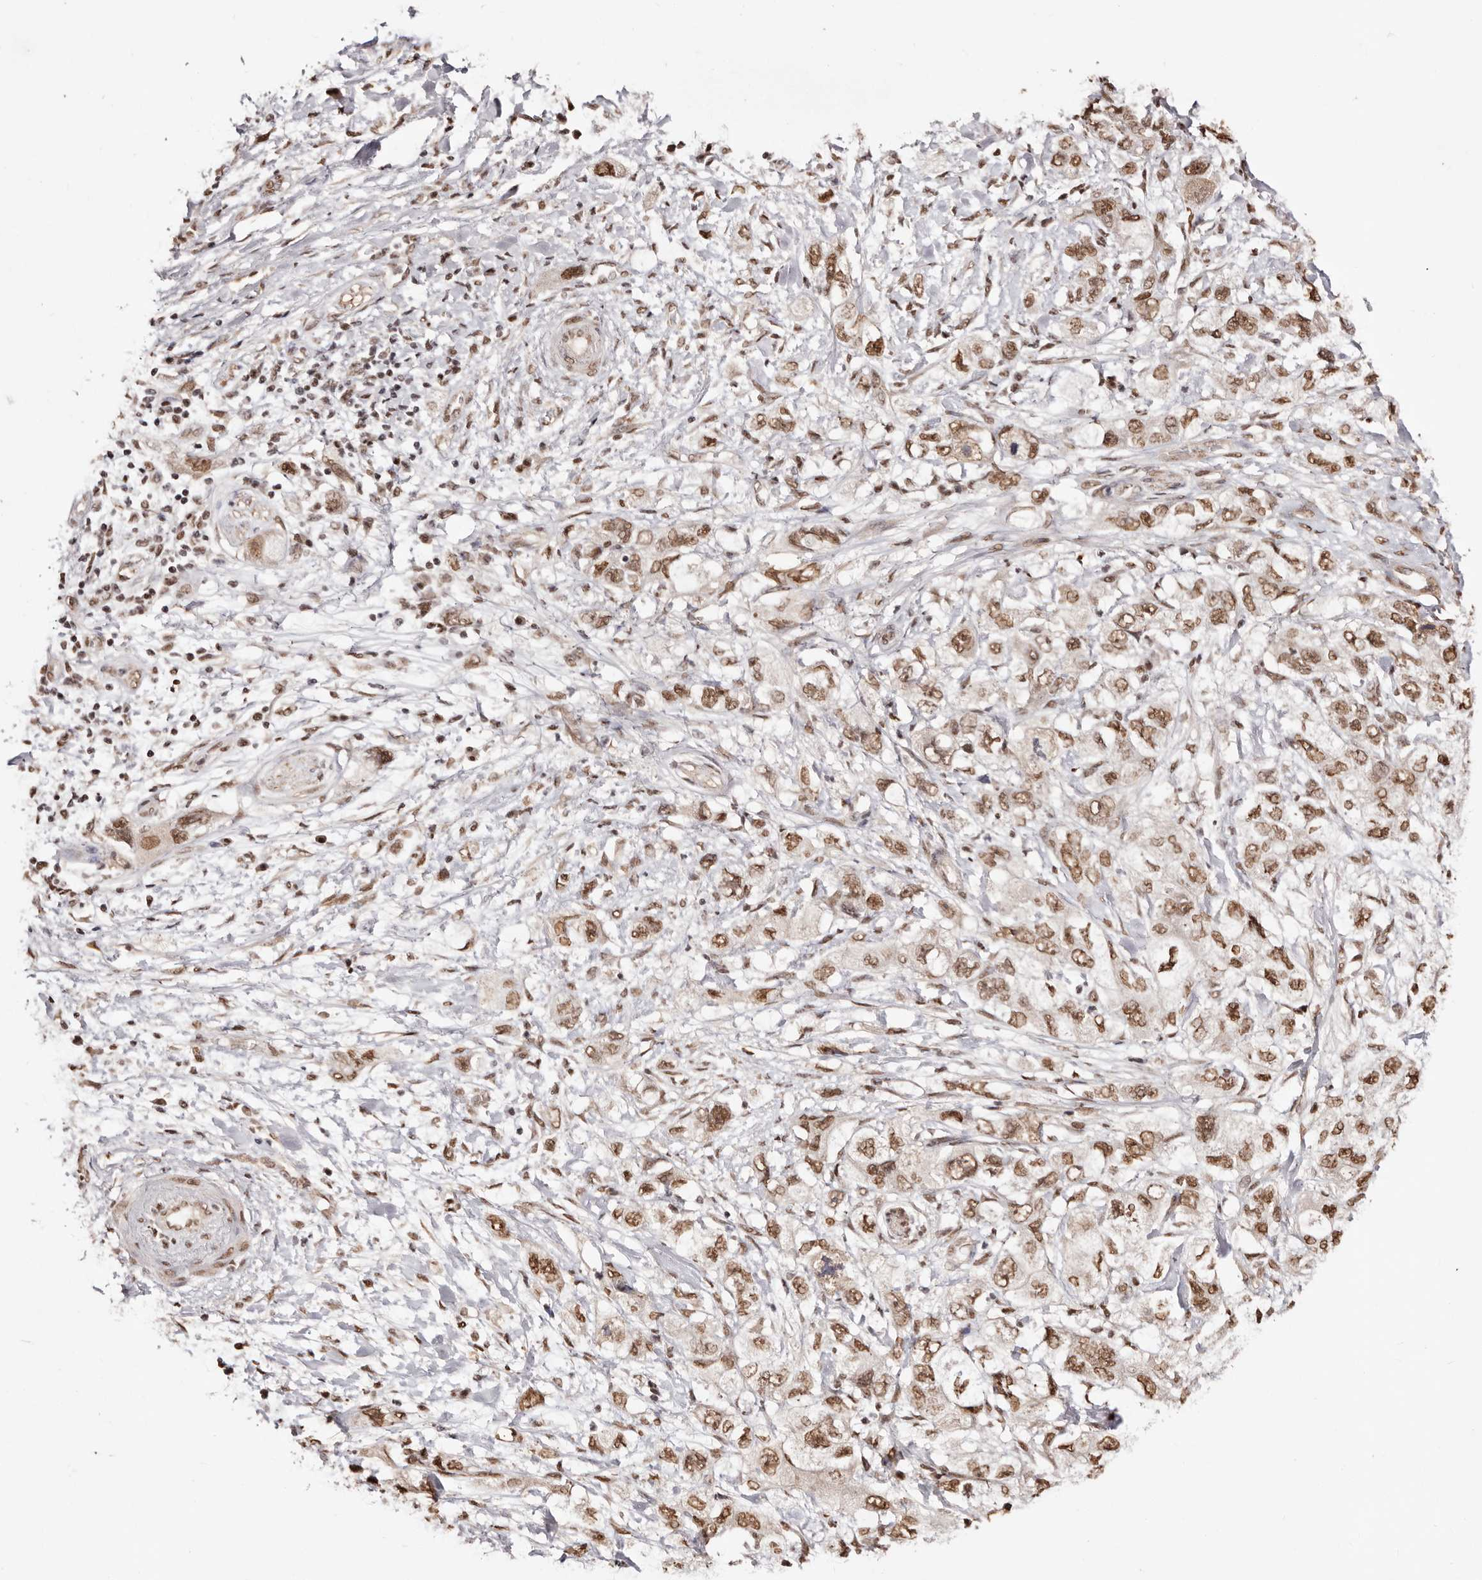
{"staining": {"intensity": "moderate", "quantity": ">75%", "location": "nuclear"}, "tissue": "pancreatic cancer", "cell_type": "Tumor cells", "image_type": "cancer", "snomed": [{"axis": "morphology", "description": "Adenocarcinoma, NOS"}, {"axis": "topography", "description": "Pancreas"}], "caption": "Pancreatic cancer tissue shows moderate nuclear positivity in approximately >75% of tumor cells", "gene": "BICRAL", "patient": {"sex": "female", "age": 73}}